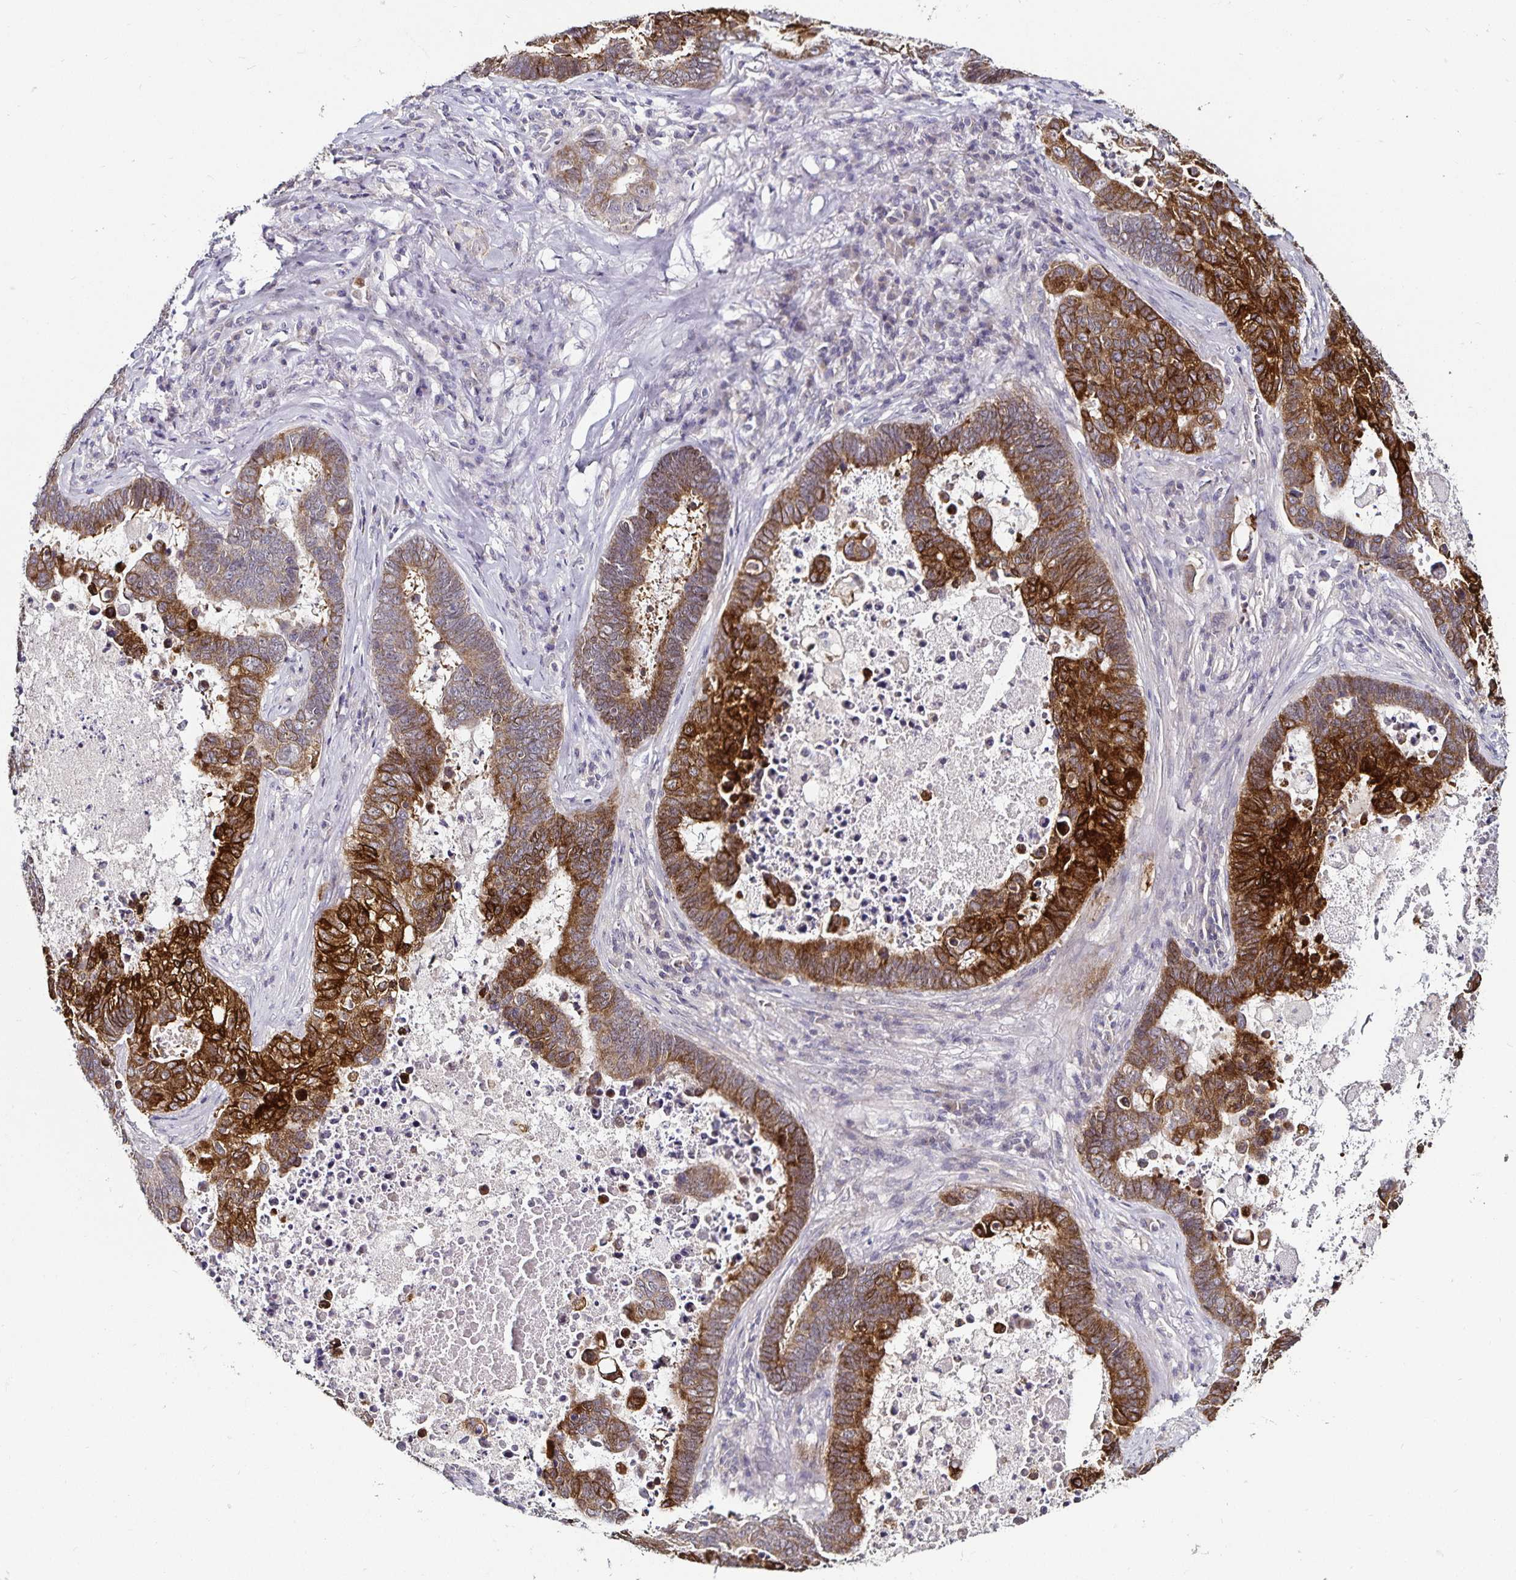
{"staining": {"intensity": "strong", "quantity": "25%-75%", "location": "cytoplasmic/membranous"}, "tissue": "lung cancer", "cell_type": "Tumor cells", "image_type": "cancer", "snomed": [{"axis": "morphology", "description": "Aneuploidy"}, {"axis": "morphology", "description": "Adenocarcinoma, NOS"}, {"axis": "morphology", "description": "Adenocarcinoma primary or metastatic"}, {"axis": "topography", "description": "Lung"}], "caption": "DAB immunohistochemical staining of lung cancer shows strong cytoplasmic/membranous protein positivity in about 25%-75% of tumor cells.", "gene": "ACSL5", "patient": {"sex": "female", "age": 75}}